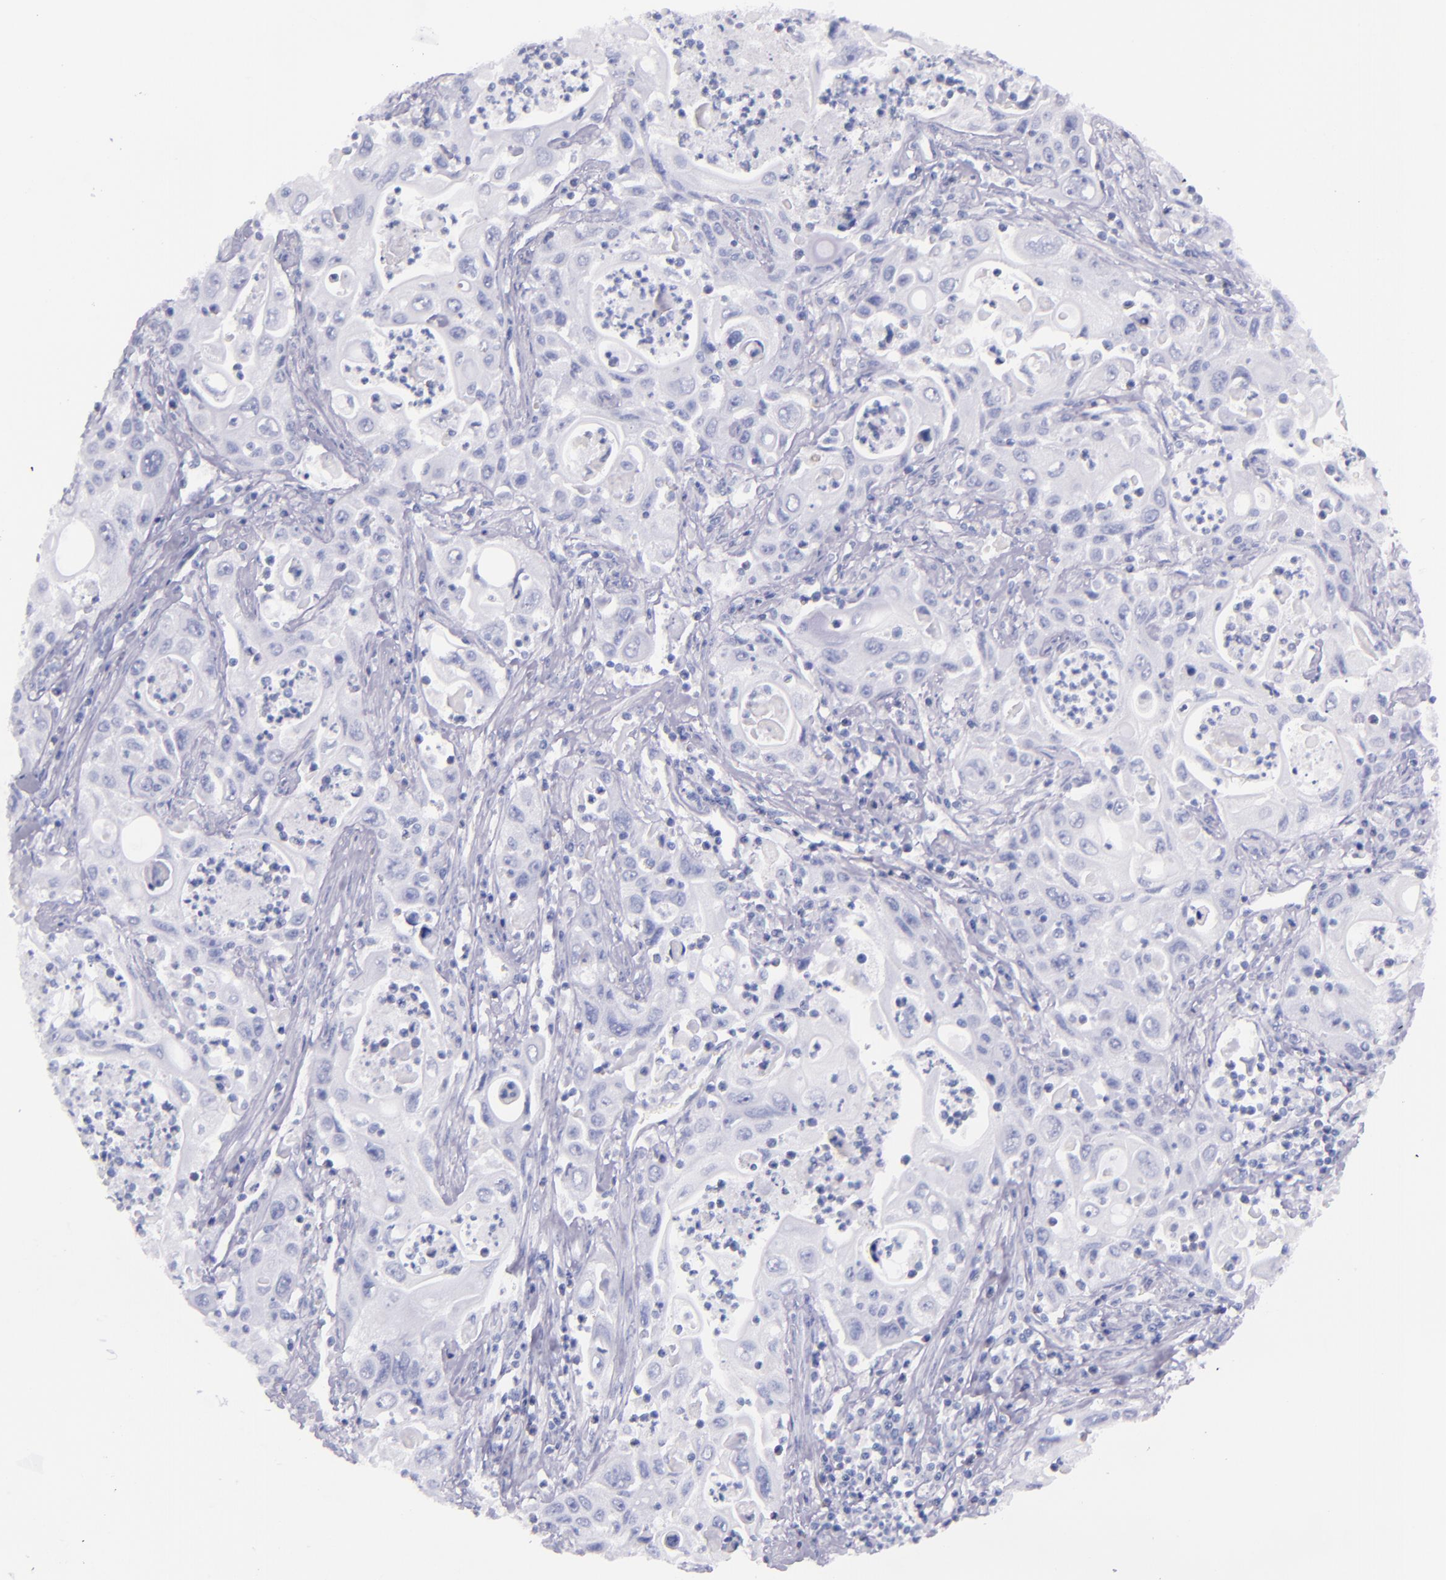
{"staining": {"intensity": "negative", "quantity": "none", "location": "none"}, "tissue": "pancreatic cancer", "cell_type": "Tumor cells", "image_type": "cancer", "snomed": [{"axis": "morphology", "description": "Adenocarcinoma, NOS"}, {"axis": "topography", "description": "Pancreas"}], "caption": "A high-resolution image shows immunohistochemistry (IHC) staining of pancreatic adenocarcinoma, which demonstrates no significant positivity in tumor cells.", "gene": "SFTPB", "patient": {"sex": "male", "age": 70}}